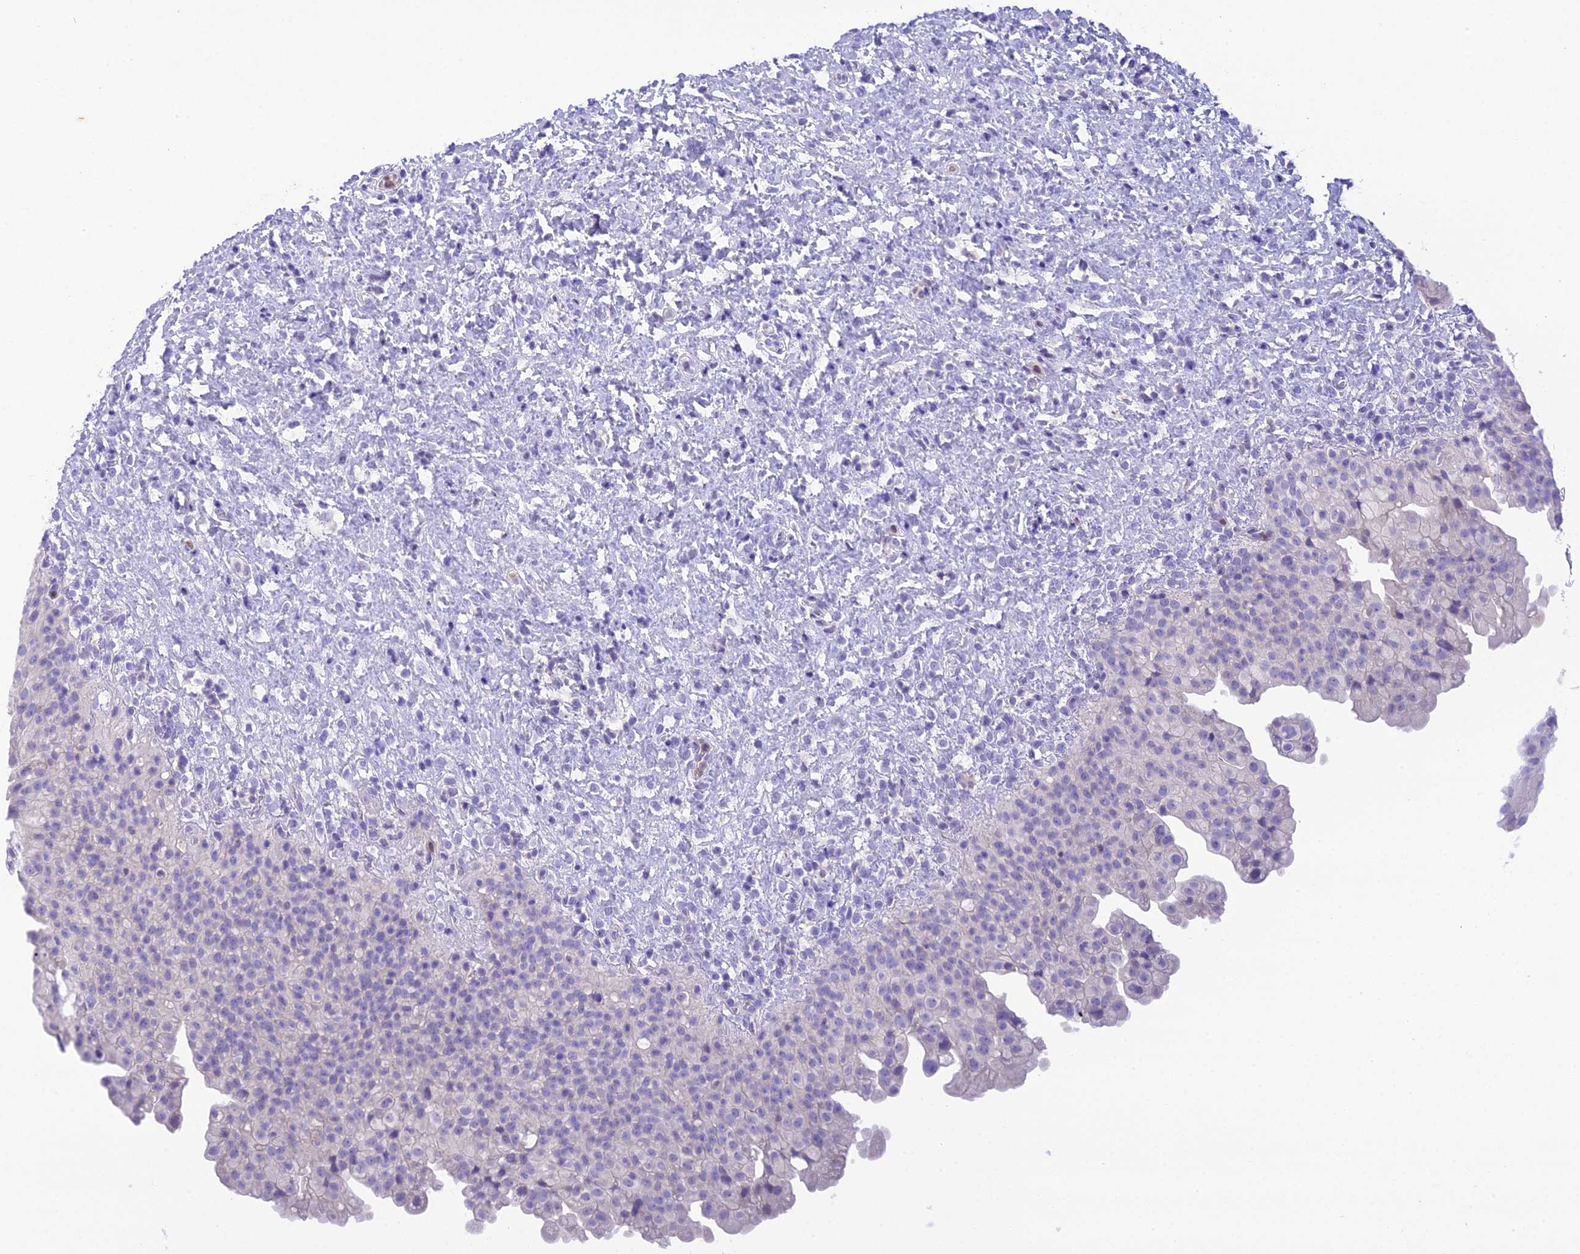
{"staining": {"intensity": "negative", "quantity": "none", "location": "none"}, "tissue": "urinary bladder", "cell_type": "Urothelial cells", "image_type": "normal", "snomed": [{"axis": "morphology", "description": "Normal tissue, NOS"}, {"axis": "topography", "description": "Urinary bladder"}], "caption": "Protein analysis of normal urinary bladder demonstrates no significant positivity in urothelial cells.", "gene": "KIAA0408", "patient": {"sex": "female", "age": 27}}